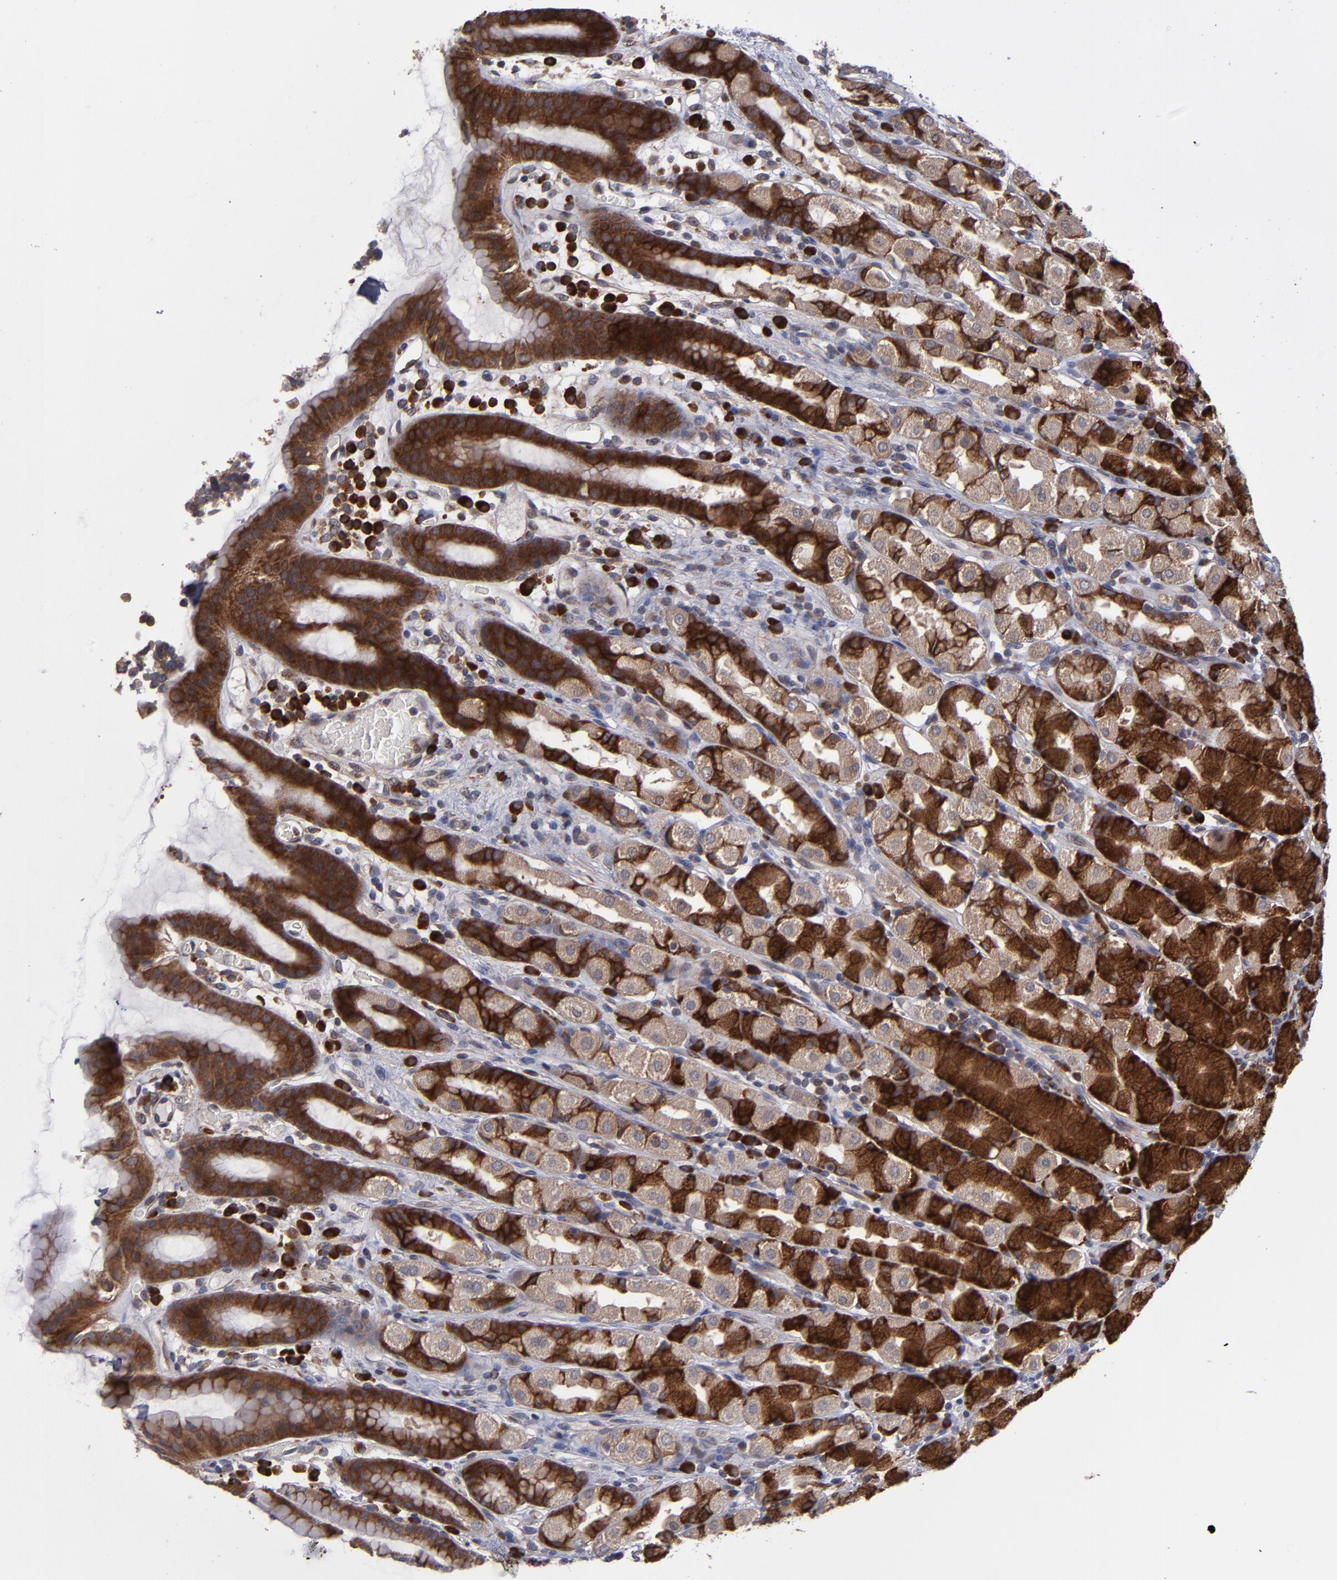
{"staining": {"intensity": "strong", "quantity": ">75%", "location": "cytoplasmic/membranous"}, "tissue": "stomach", "cell_type": "Glandular cells", "image_type": "normal", "snomed": [{"axis": "morphology", "description": "Normal tissue, NOS"}, {"axis": "topography", "description": "Stomach, upper"}], "caption": "Strong cytoplasmic/membranous staining is present in about >75% of glandular cells in normal stomach.", "gene": "SND1", "patient": {"sex": "male", "age": 68}}